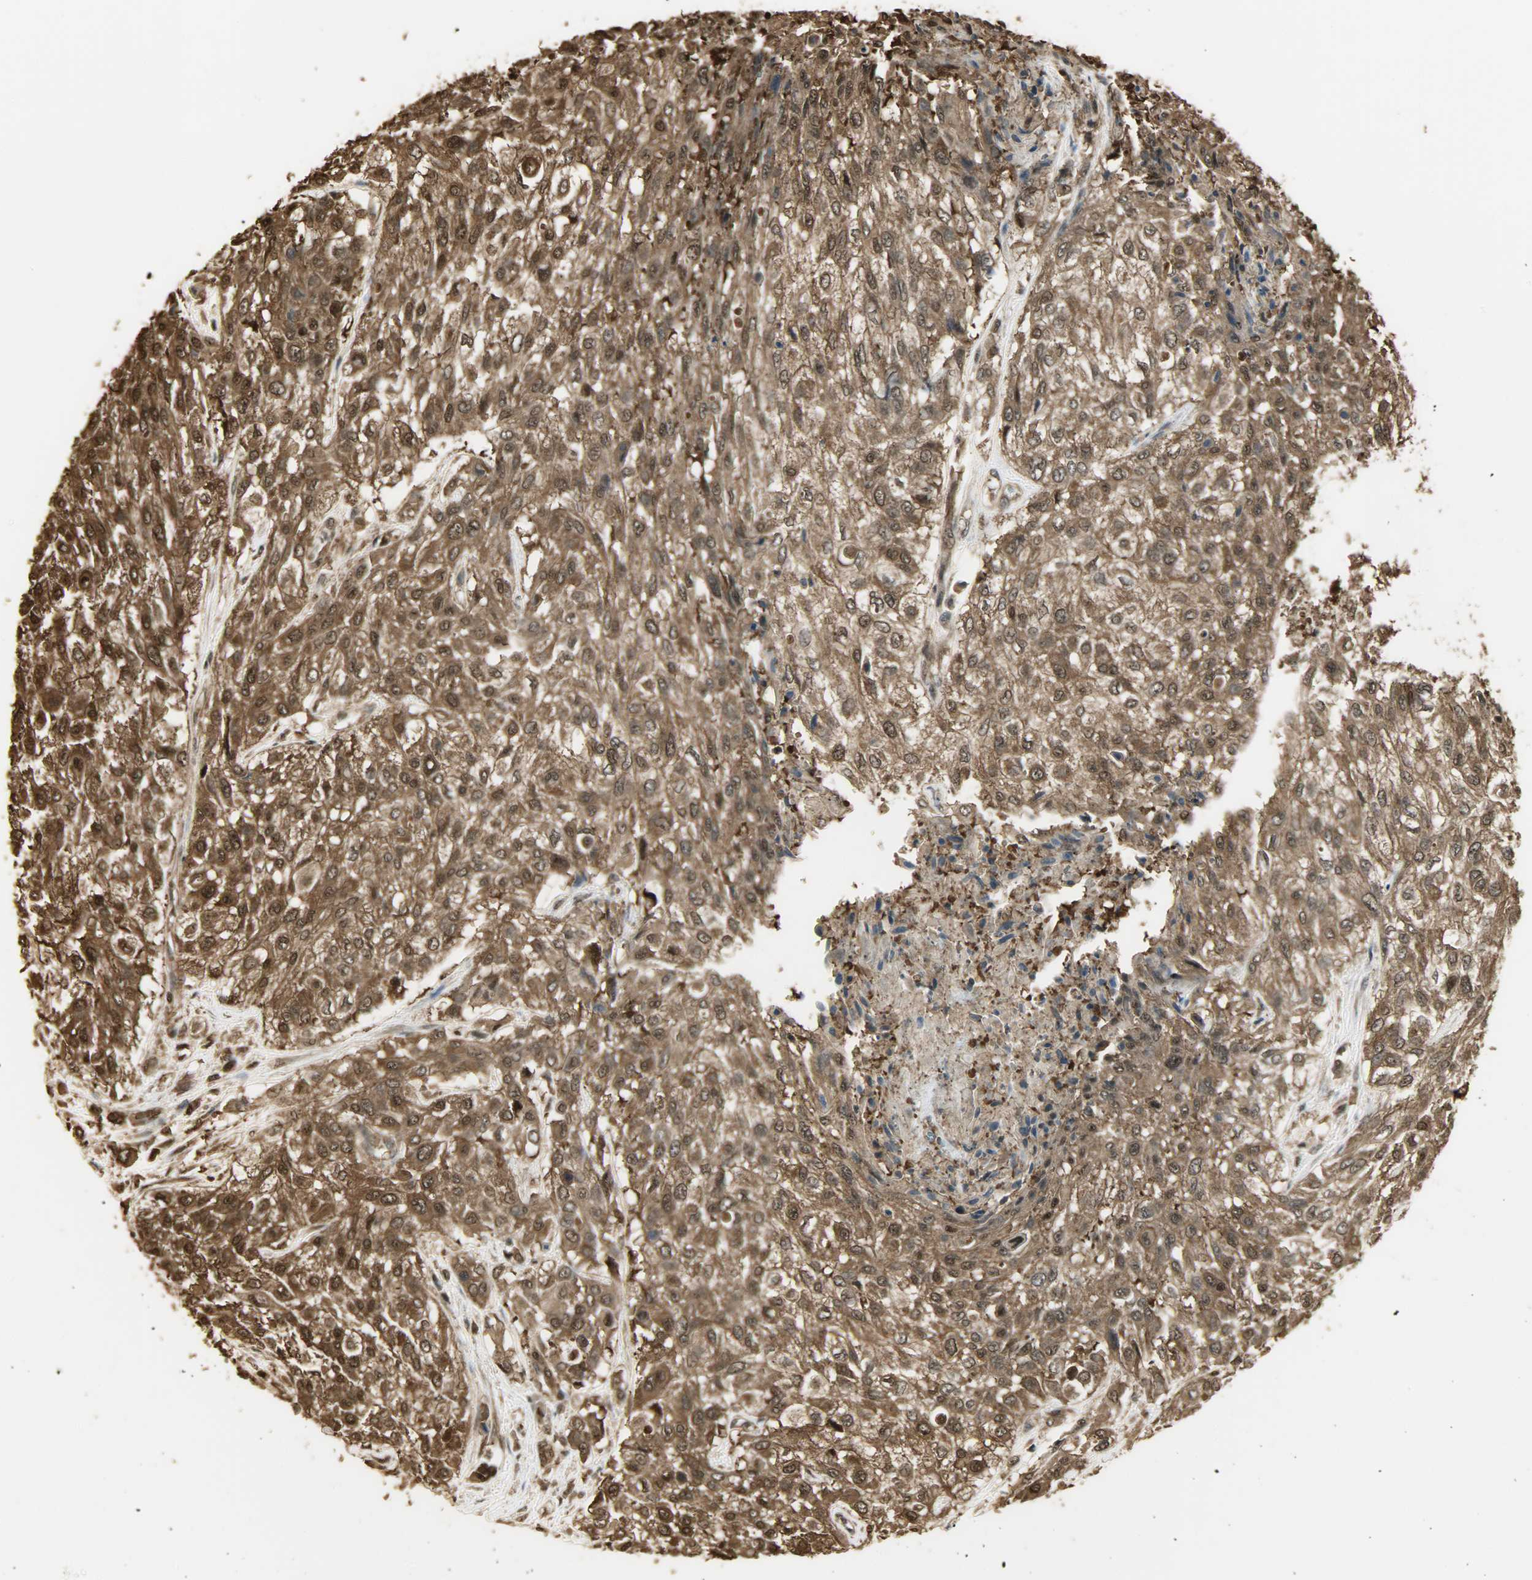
{"staining": {"intensity": "strong", "quantity": ">75%", "location": "cytoplasmic/membranous,nuclear"}, "tissue": "urothelial cancer", "cell_type": "Tumor cells", "image_type": "cancer", "snomed": [{"axis": "morphology", "description": "Urothelial carcinoma, High grade"}, {"axis": "topography", "description": "Urinary bladder"}], "caption": "High-grade urothelial carcinoma tissue exhibits strong cytoplasmic/membranous and nuclear staining in approximately >75% of tumor cells", "gene": "YWHAZ", "patient": {"sex": "male", "age": 57}}